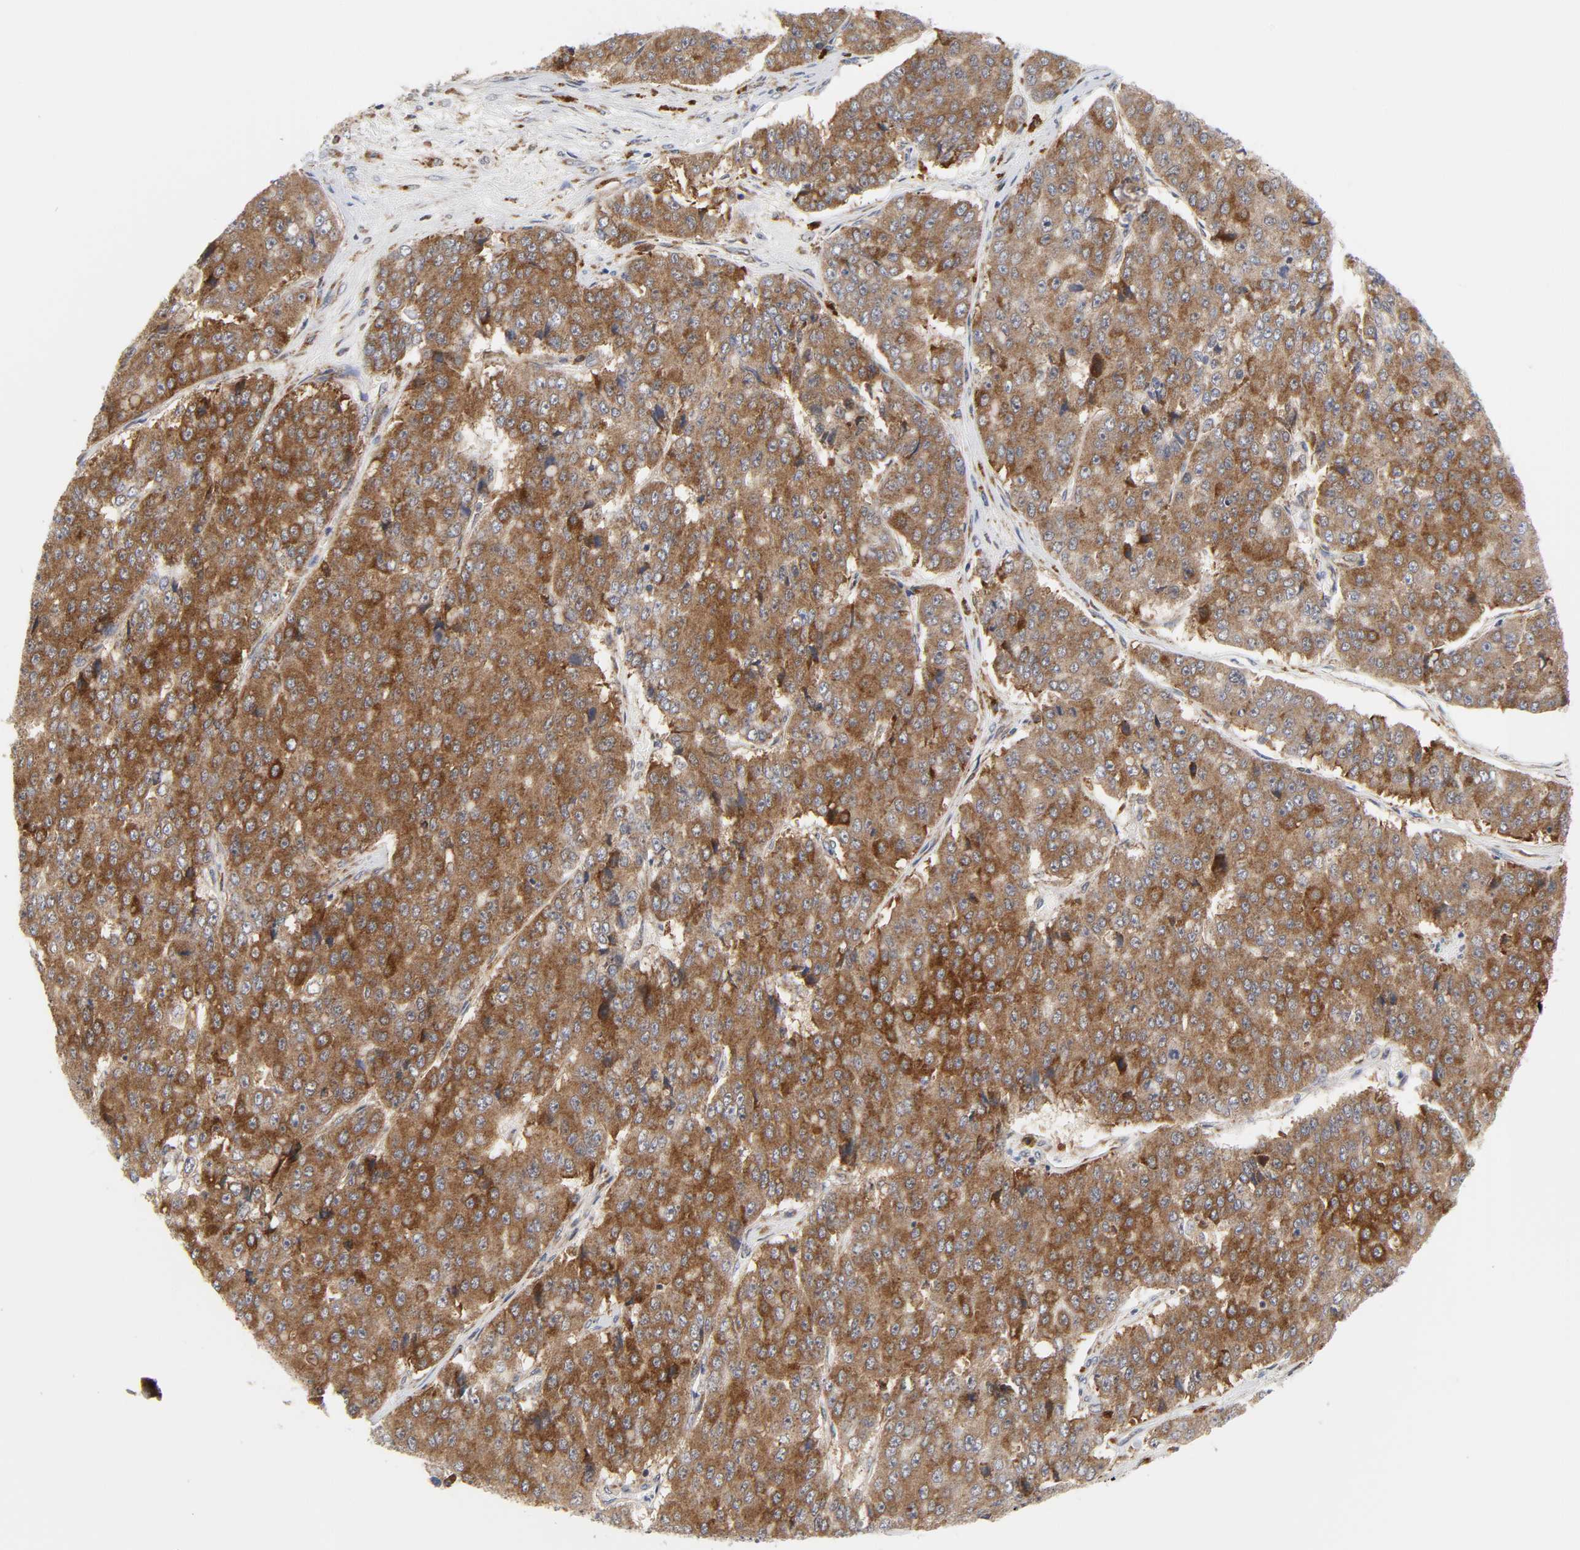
{"staining": {"intensity": "strong", "quantity": ">75%", "location": "cytoplasmic/membranous"}, "tissue": "pancreatic cancer", "cell_type": "Tumor cells", "image_type": "cancer", "snomed": [{"axis": "morphology", "description": "Adenocarcinoma, NOS"}, {"axis": "topography", "description": "Pancreas"}], "caption": "IHC image of neoplastic tissue: human pancreatic cancer stained using immunohistochemistry reveals high levels of strong protein expression localized specifically in the cytoplasmic/membranous of tumor cells, appearing as a cytoplasmic/membranous brown color.", "gene": "BAX", "patient": {"sex": "male", "age": 50}}